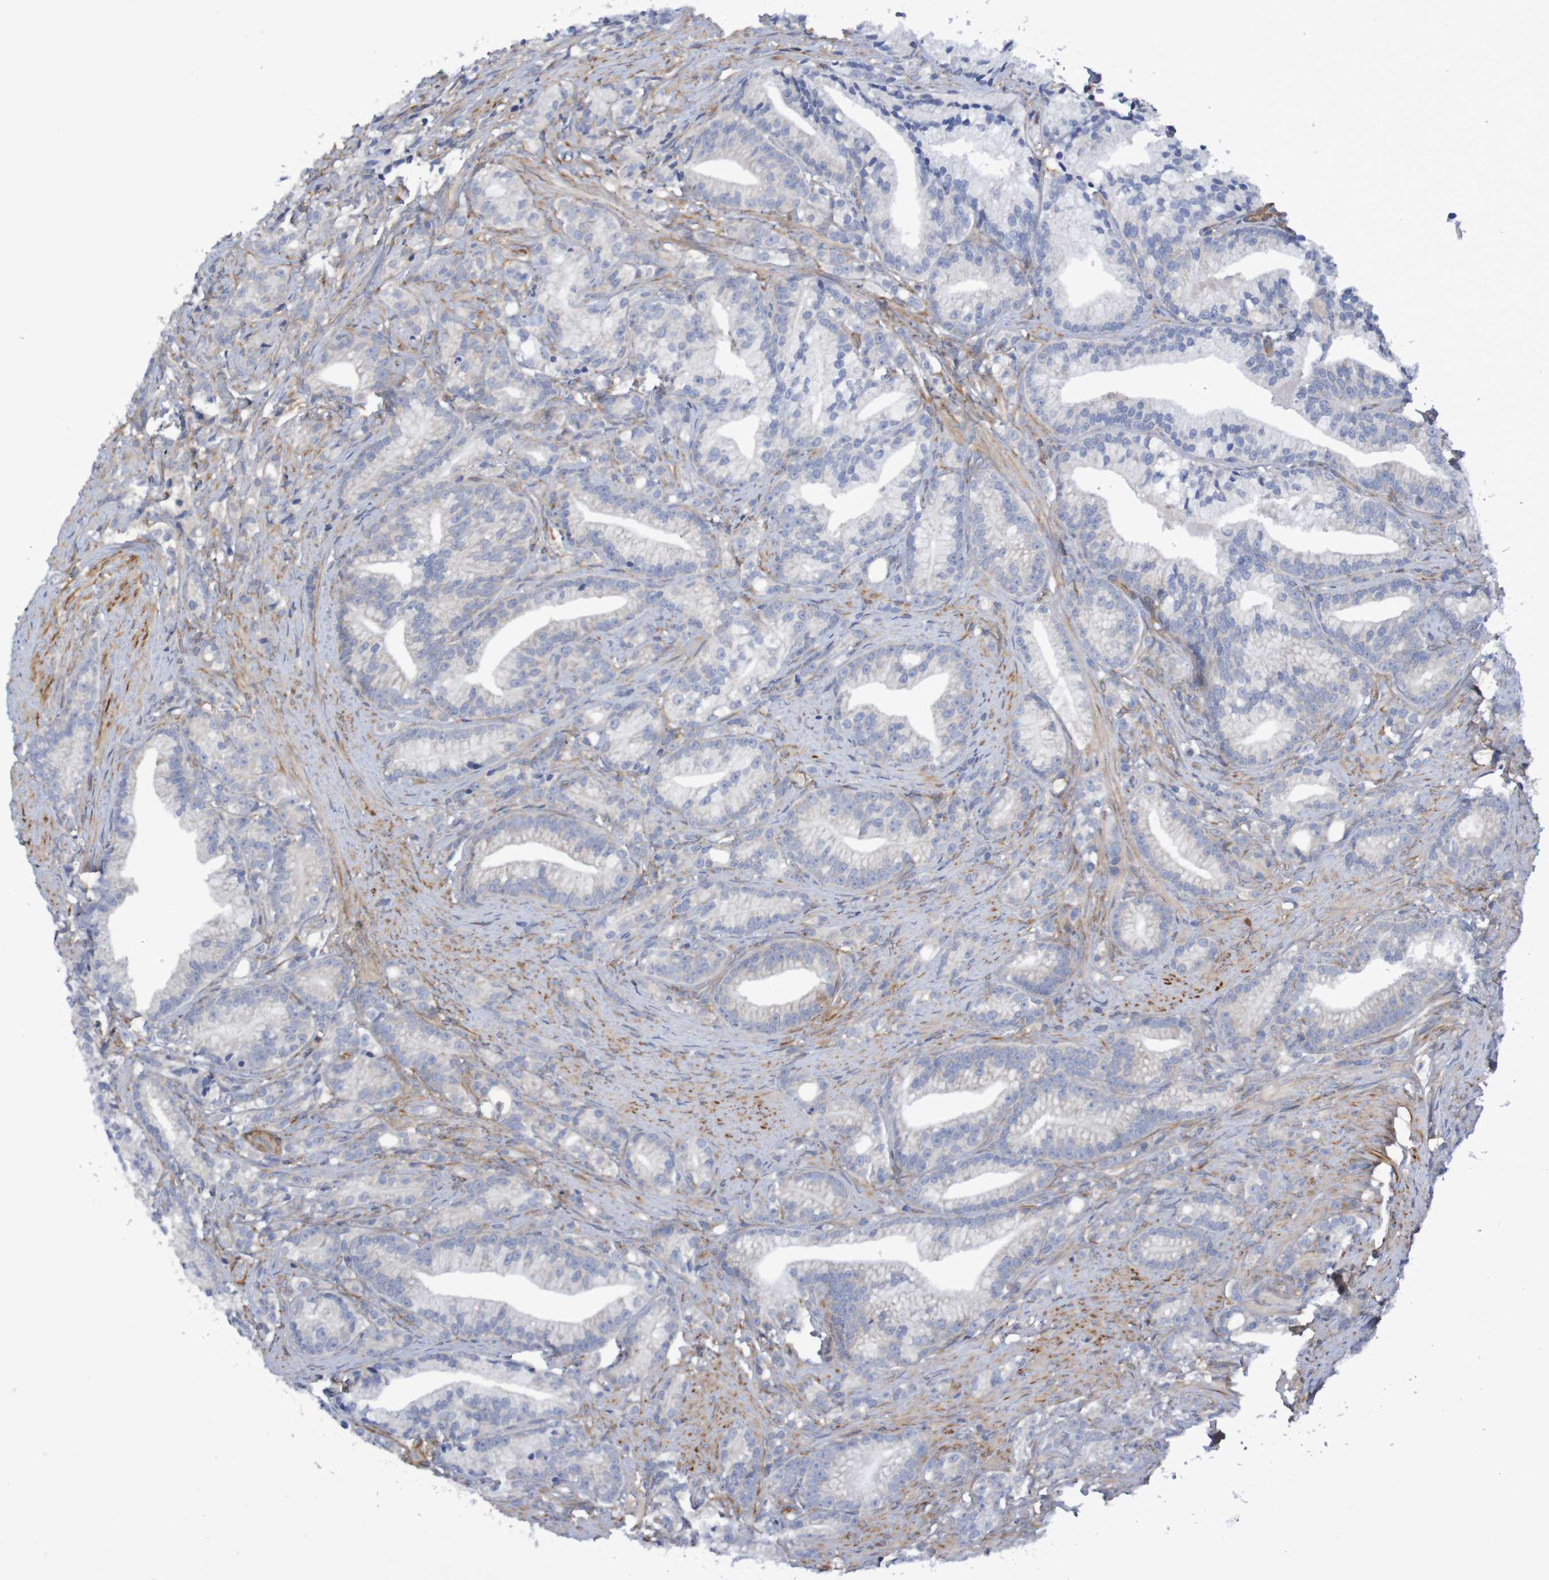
{"staining": {"intensity": "negative", "quantity": "none", "location": "none"}, "tissue": "prostate cancer", "cell_type": "Tumor cells", "image_type": "cancer", "snomed": [{"axis": "morphology", "description": "Adenocarcinoma, Low grade"}, {"axis": "topography", "description": "Prostate"}], "caption": "IHC micrograph of human prostate adenocarcinoma (low-grade) stained for a protein (brown), which reveals no positivity in tumor cells. The staining is performed using DAB (3,3'-diaminobenzidine) brown chromogen with nuclei counter-stained in using hematoxylin.", "gene": "SCRG1", "patient": {"sex": "male", "age": 89}}